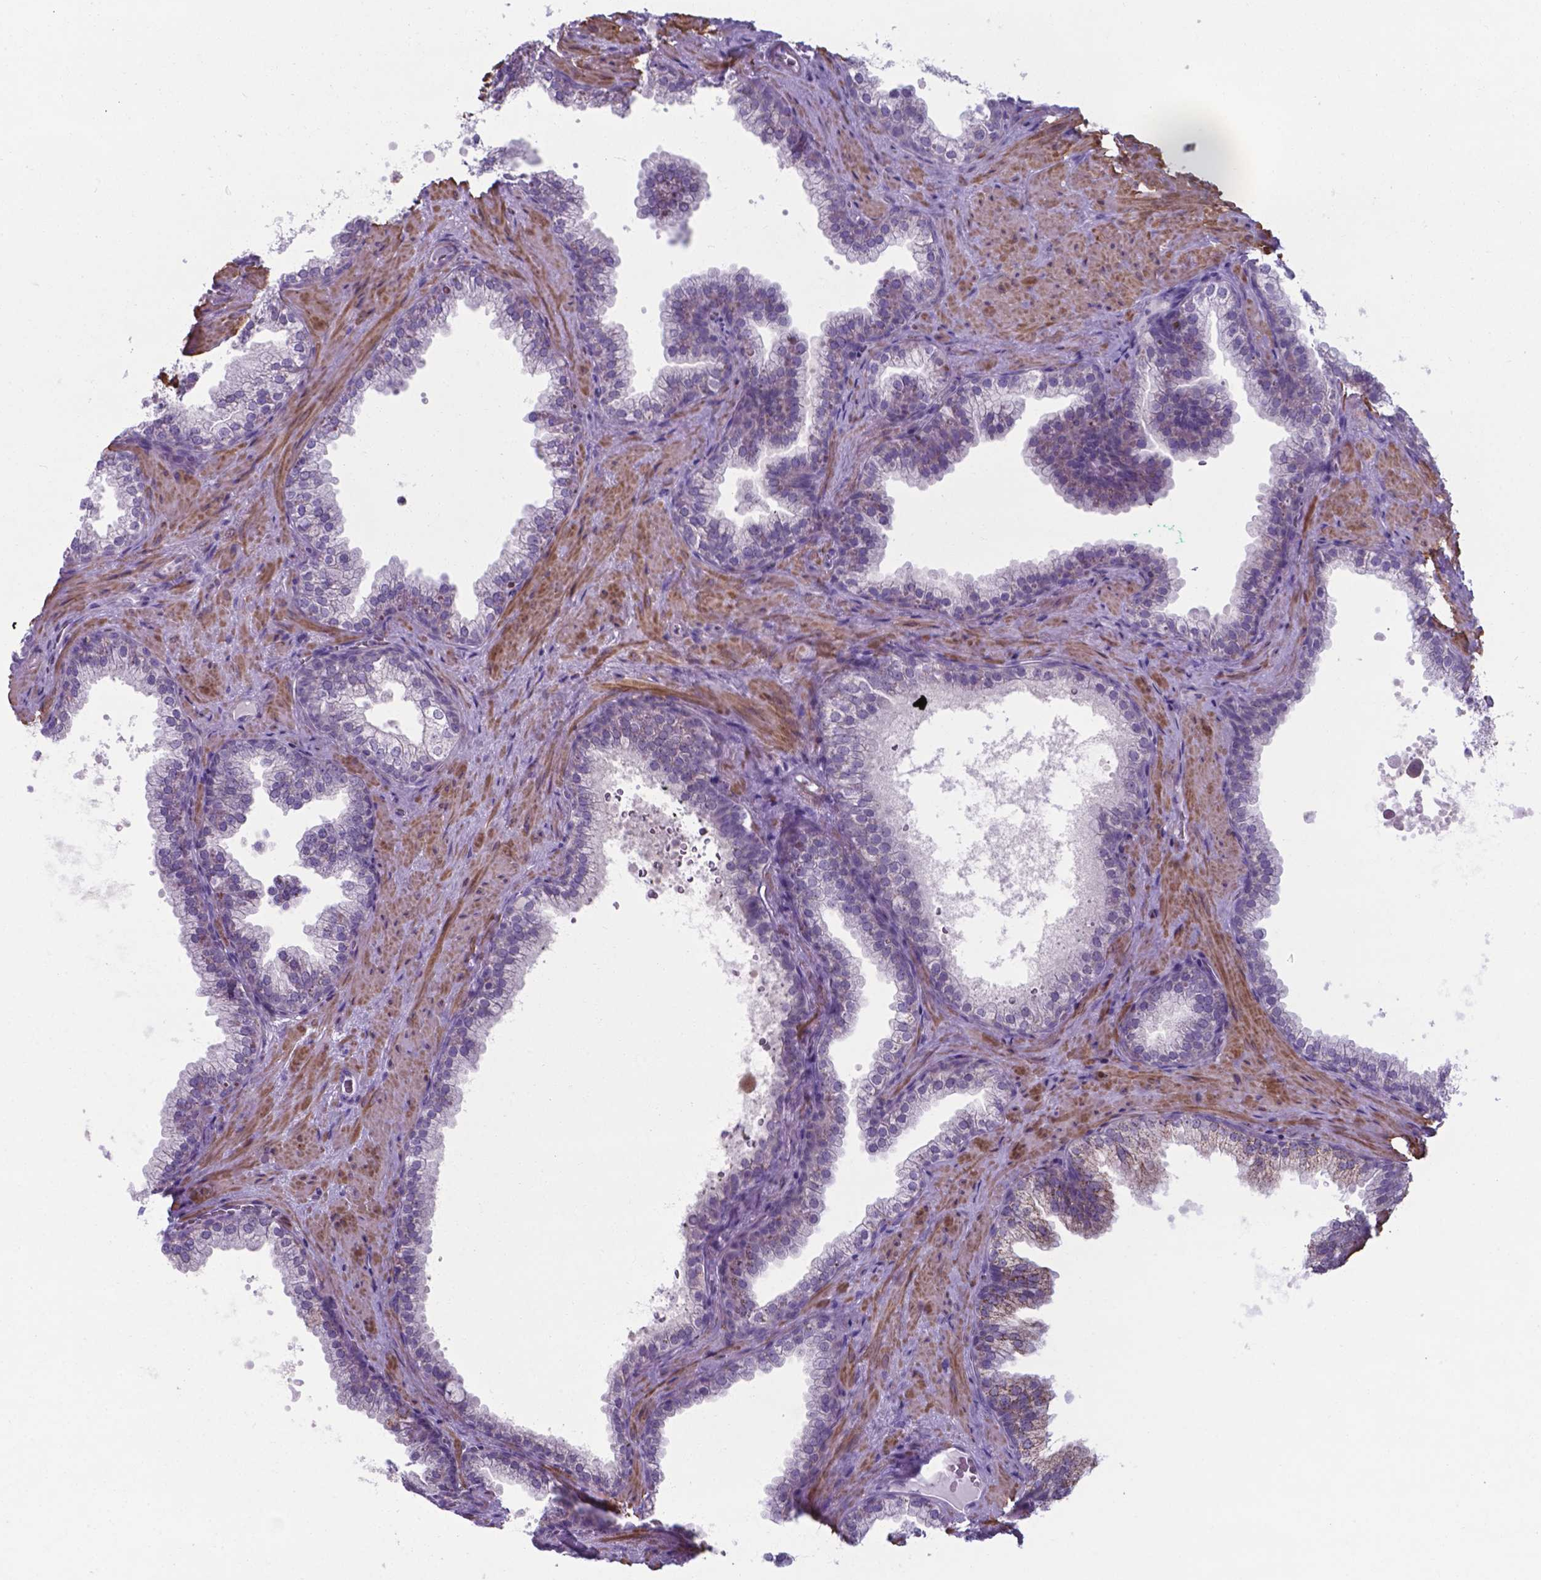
{"staining": {"intensity": "negative", "quantity": "none", "location": "none"}, "tissue": "prostate", "cell_type": "Glandular cells", "image_type": "normal", "snomed": [{"axis": "morphology", "description": "Normal tissue, NOS"}, {"axis": "topography", "description": "Prostate"}], "caption": "Immunohistochemical staining of benign human prostate exhibits no significant staining in glandular cells. (DAB (3,3'-diaminobenzidine) immunohistochemistry visualized using brightfield microscopy, high magnification).", "gene": "AP5B1", "patient": {"sex": "male", "age": 79}}